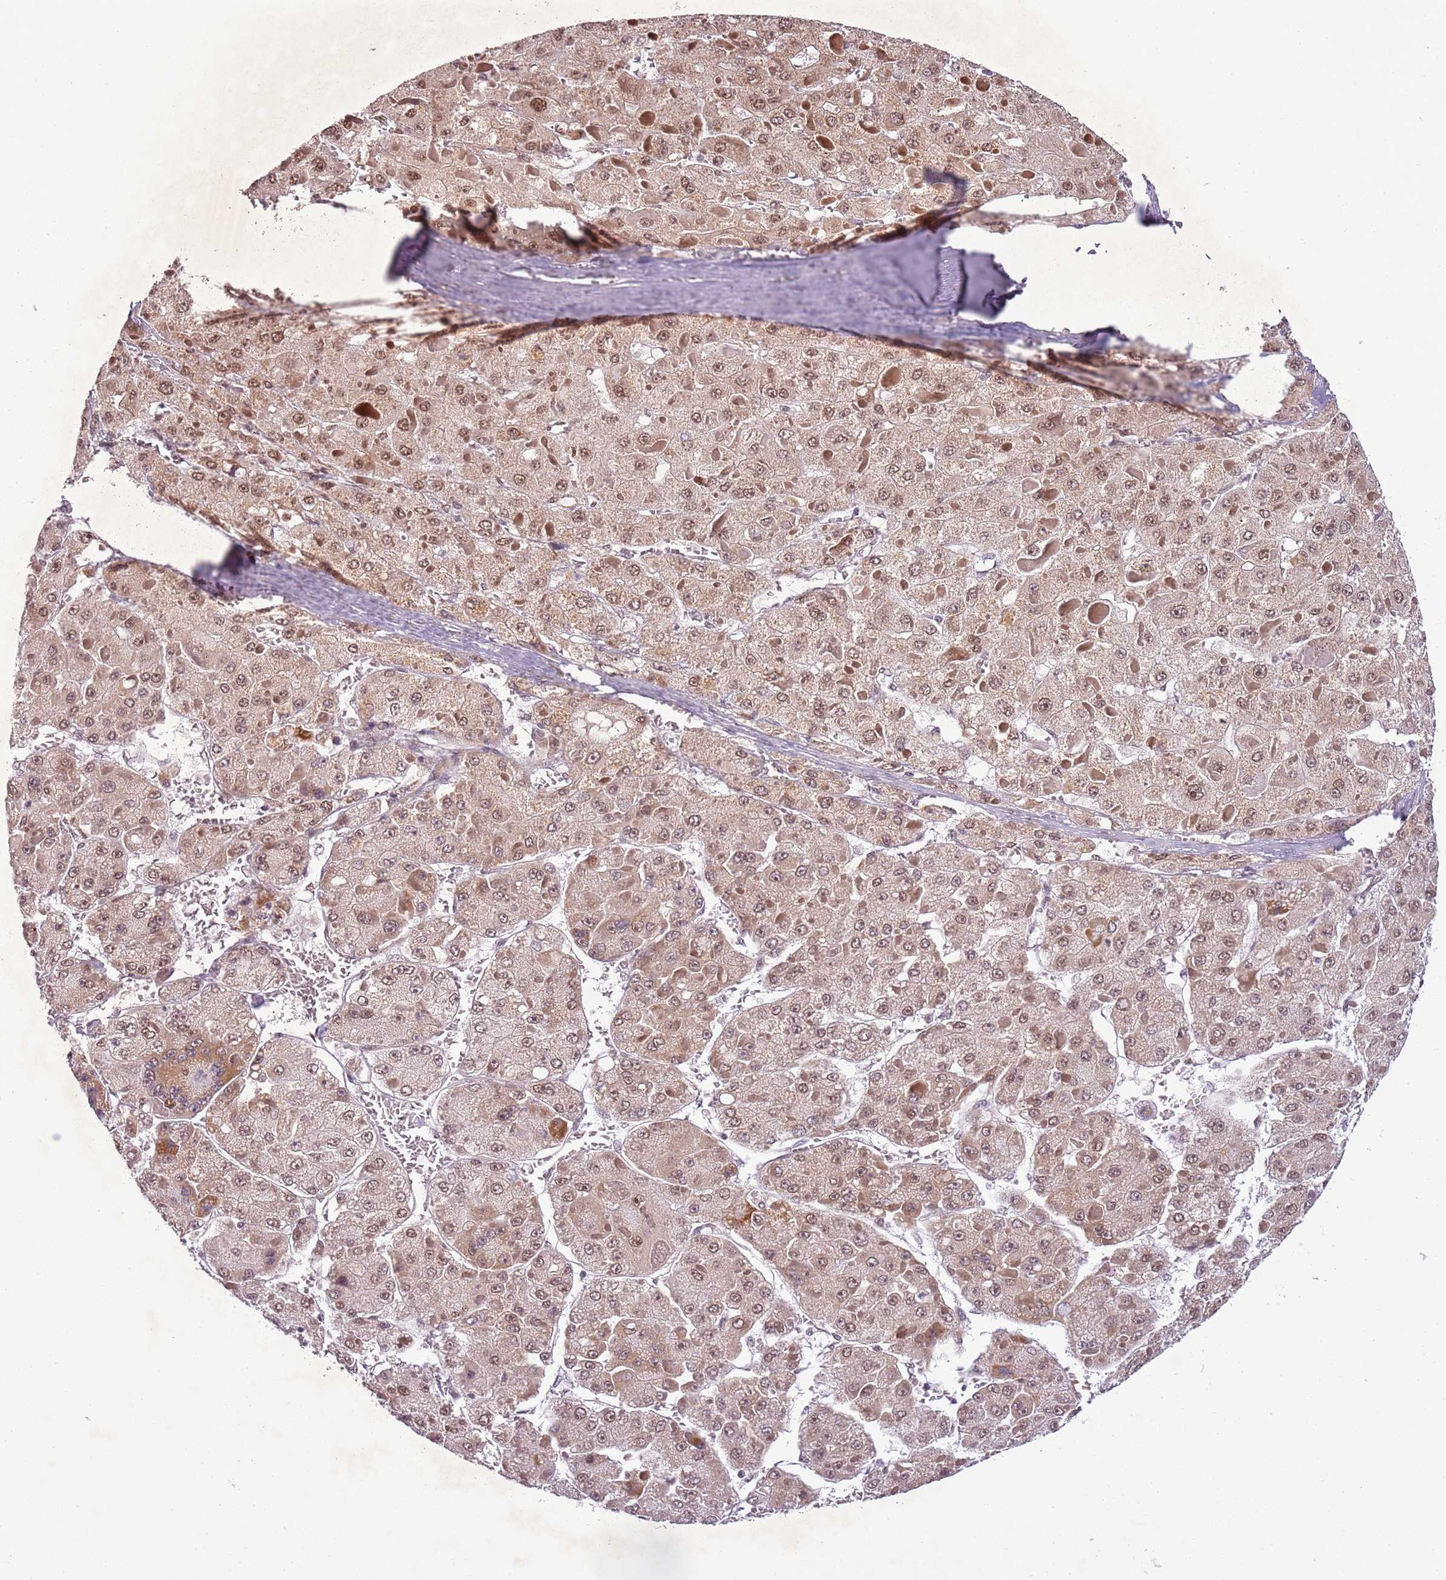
{"staining": {"intensity": "moderate", "quantity": ">75%", "location": "nuclear"}, "tissue": "liver cancer", "cell_type": "Tumor cells", "image_type": "cancer", "snomed": [{"axis": "morphology", "description": "Carcinoma, Hepatocellular, NOS"}, {"axis": "topography", "description": "Liver"}], "caption": "About >75% of tumor cells in liver cancer (hepatocellular carcinoma) display moderate nuclear protein positivity as visualized by brown immunohistochemical staining.", "gene": "FAM120AOS", "patient": {"sex": "female", "age": 73}}